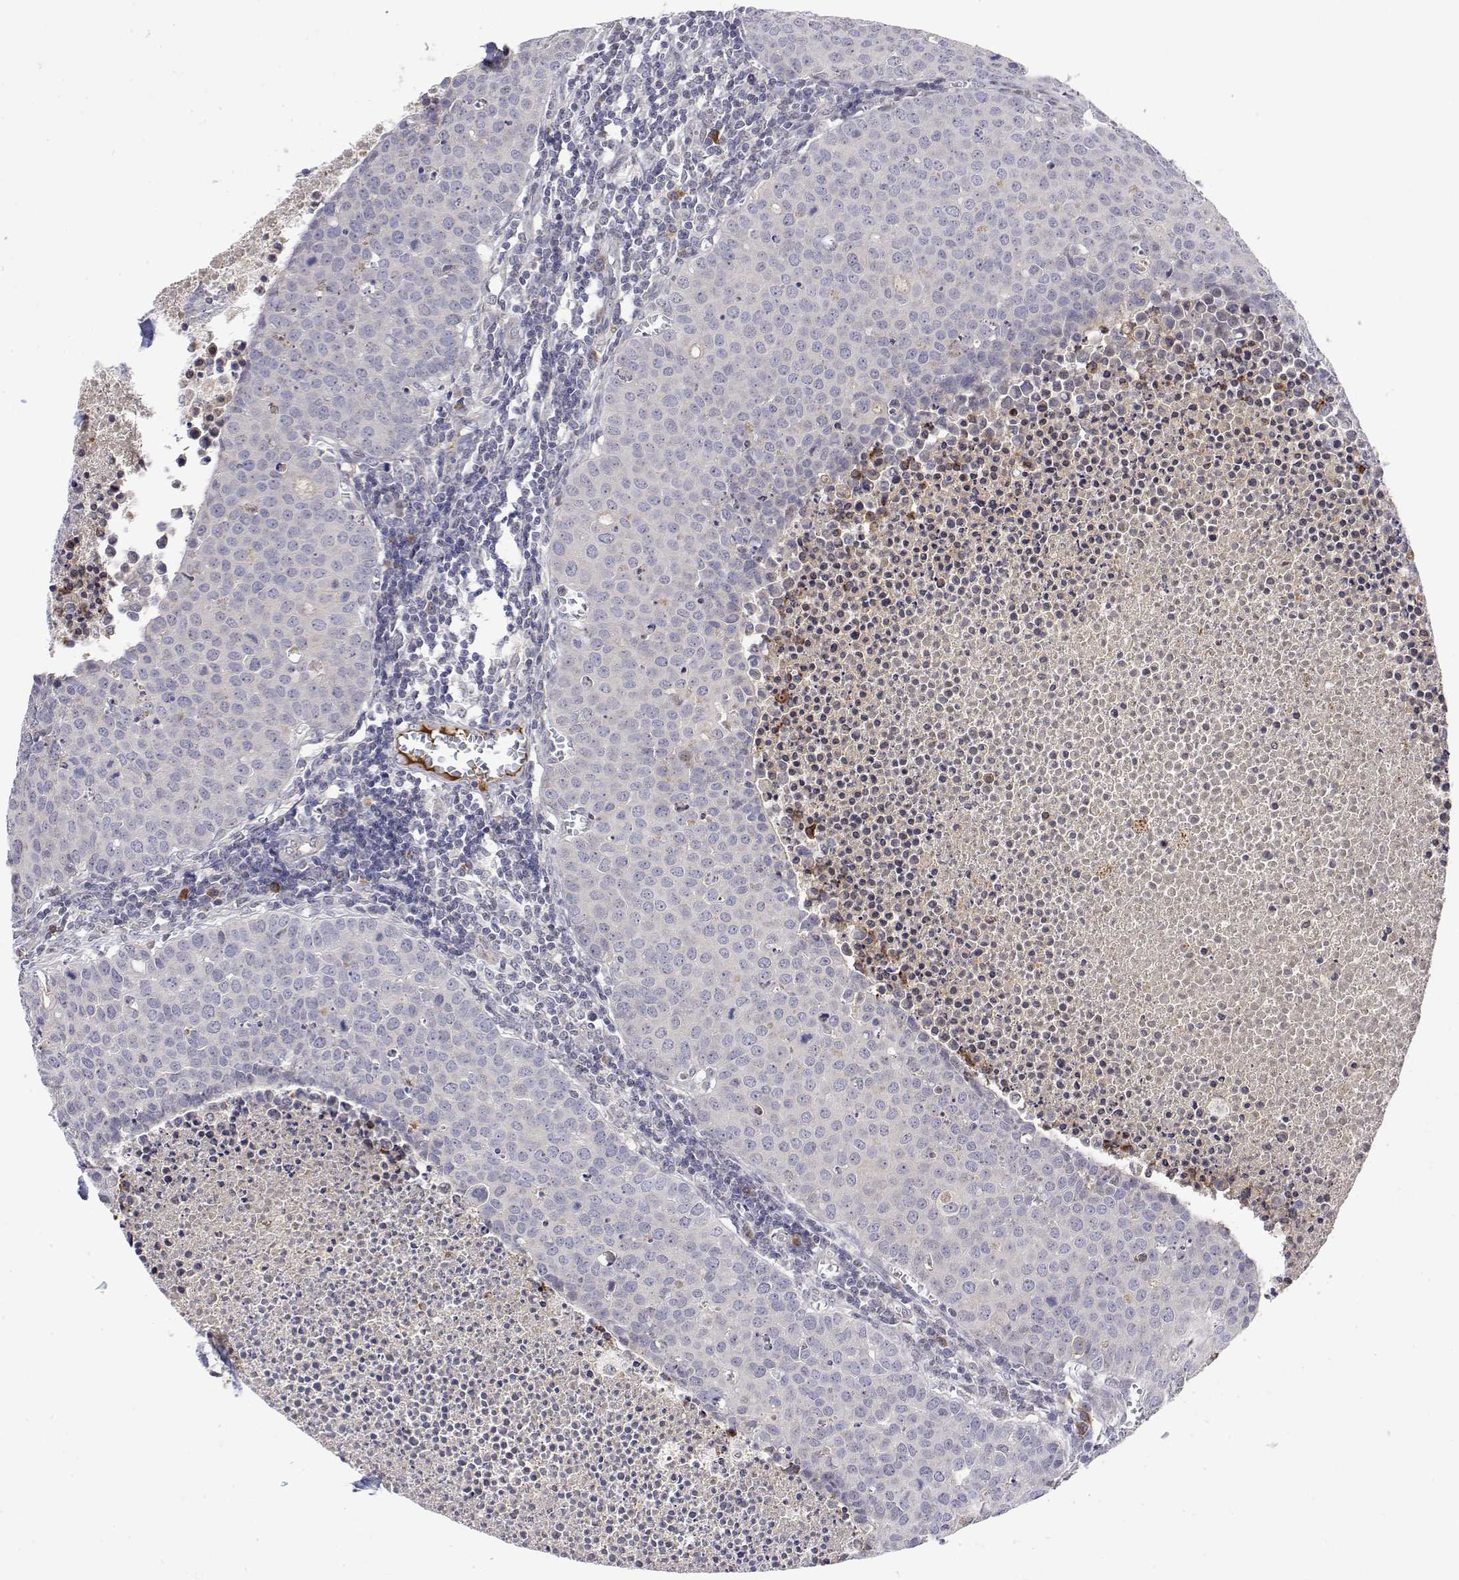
{"staining": {"intensity": "negative", "quantity": "none", "location": "none"}, "tissue": "carcinoid", "cell_type": "Tumor cells", "image_type": "cancer", "snomed": [{"axis": "morphology", "description": "Carcinoid, malignant, NOS"}, {"axis": "topography", "description": "Colon"}], "caption": "IHC of human carcinoid shows no staining in tumor cells.", "gene": "IGFBP4", "patient": {"sex": "male", "age": 81}}